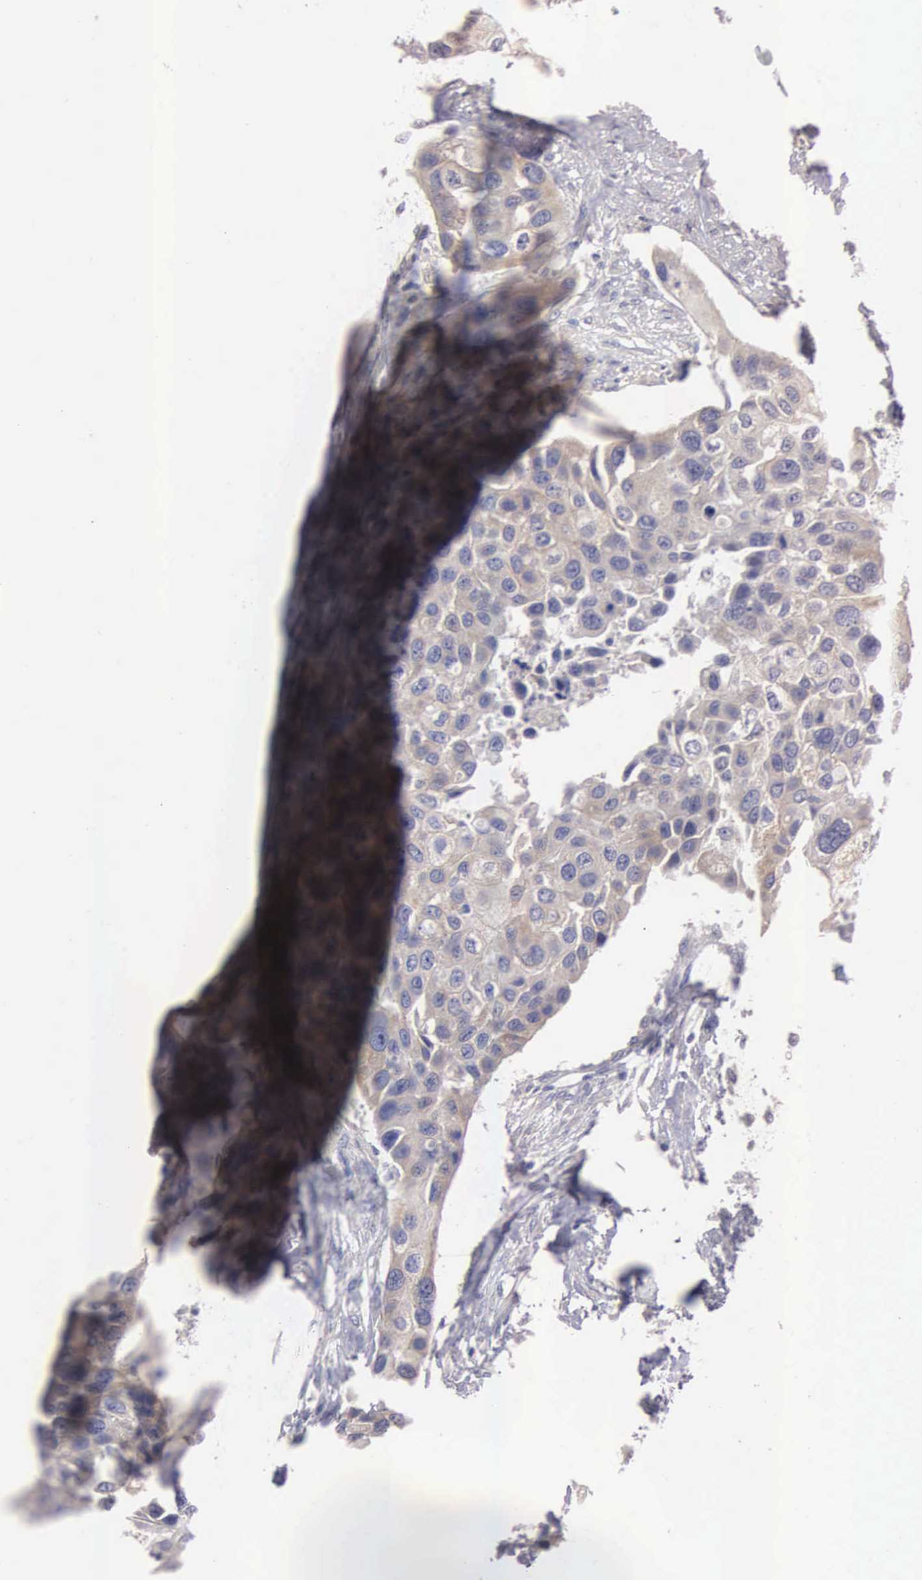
{"staining": {"intensity": "moderate", "quantity": ">75%", "location": "cytoplasmic/membranous"}, "tissue": "urothelial cancer", "cell_type": "Tumor cells", "image_type": "cancer", "snomed": [{"axis": "morphology", "description": "Urothelial carcinoma, High grade"}, {"axis": "topography", "description": "Urinary bladder"}], "caption": "Tumor cells reveal medium levels of moderate cytoplasmic/membranous positivity in approximately >75% of cells in high-grade urothelial carcinoma. (Stains: DAB (3,3'-diaminobenzidine) in brown, nuclei in blue, Microscopy: brightfield microscopy at high magnification).", "gene": "CEP170B", "patient": {"sex": "male", "age": 55}}